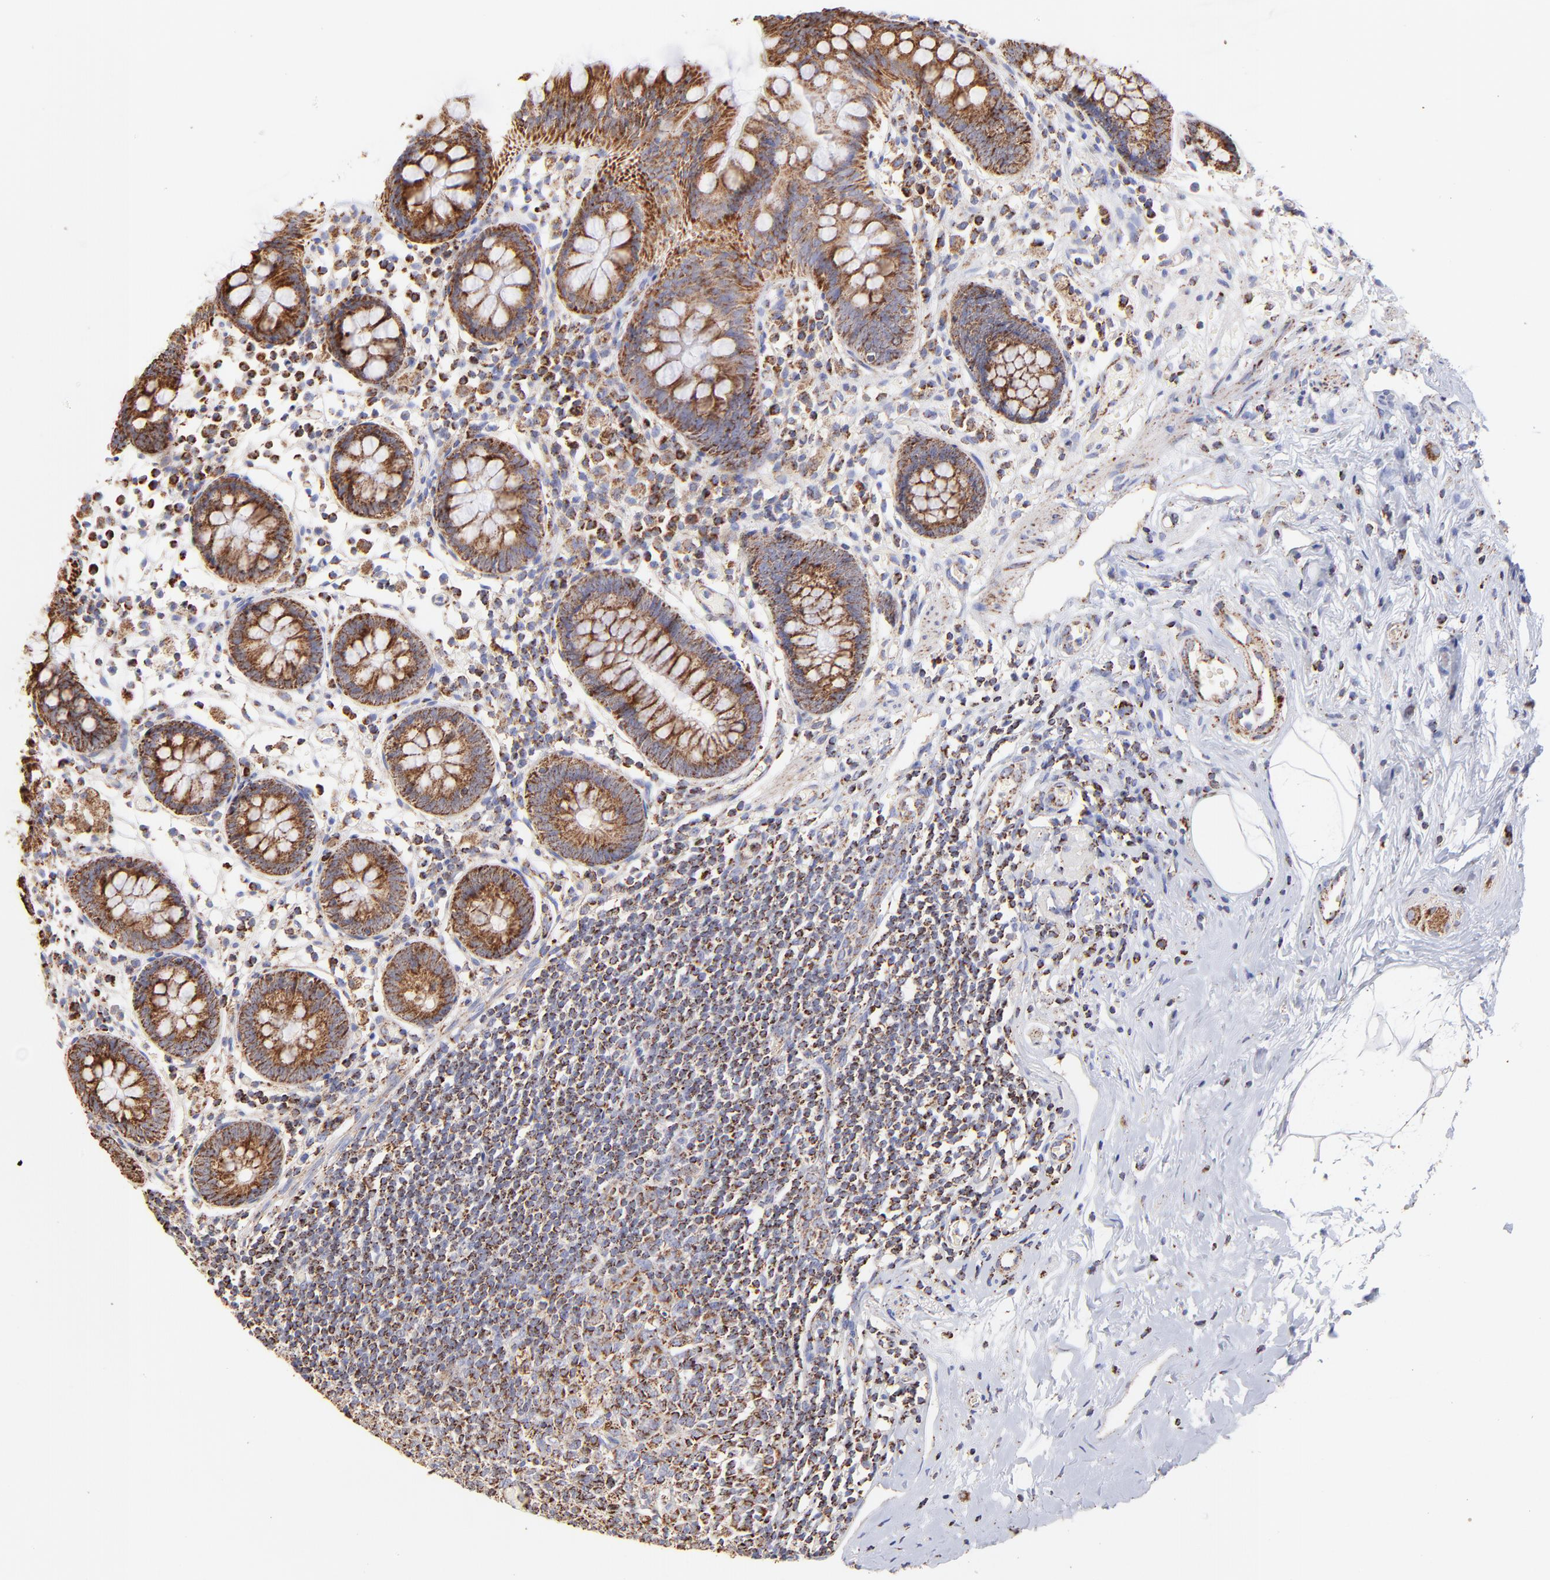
{"staining": {"intensity": "strong", "quantity": ">75%", "location": "cytoplasmic/membranous"}, "tissue": "appendix", "cell_type": "Glandular cells", "image_type": "normal", "snomed": [{"axis": "morphology", "description": "Normal tissue, NOS"}, {"axis": "topography", "description": "Appendix"}], "caption": "Brown immunohistochemical staining in unremarkable appendix demonstrates strong cytoplasmic/membranous positivity in about >75% of glandular cells.", "gene": "ECH1", "patient": {"sex": "male", "age": 38}}